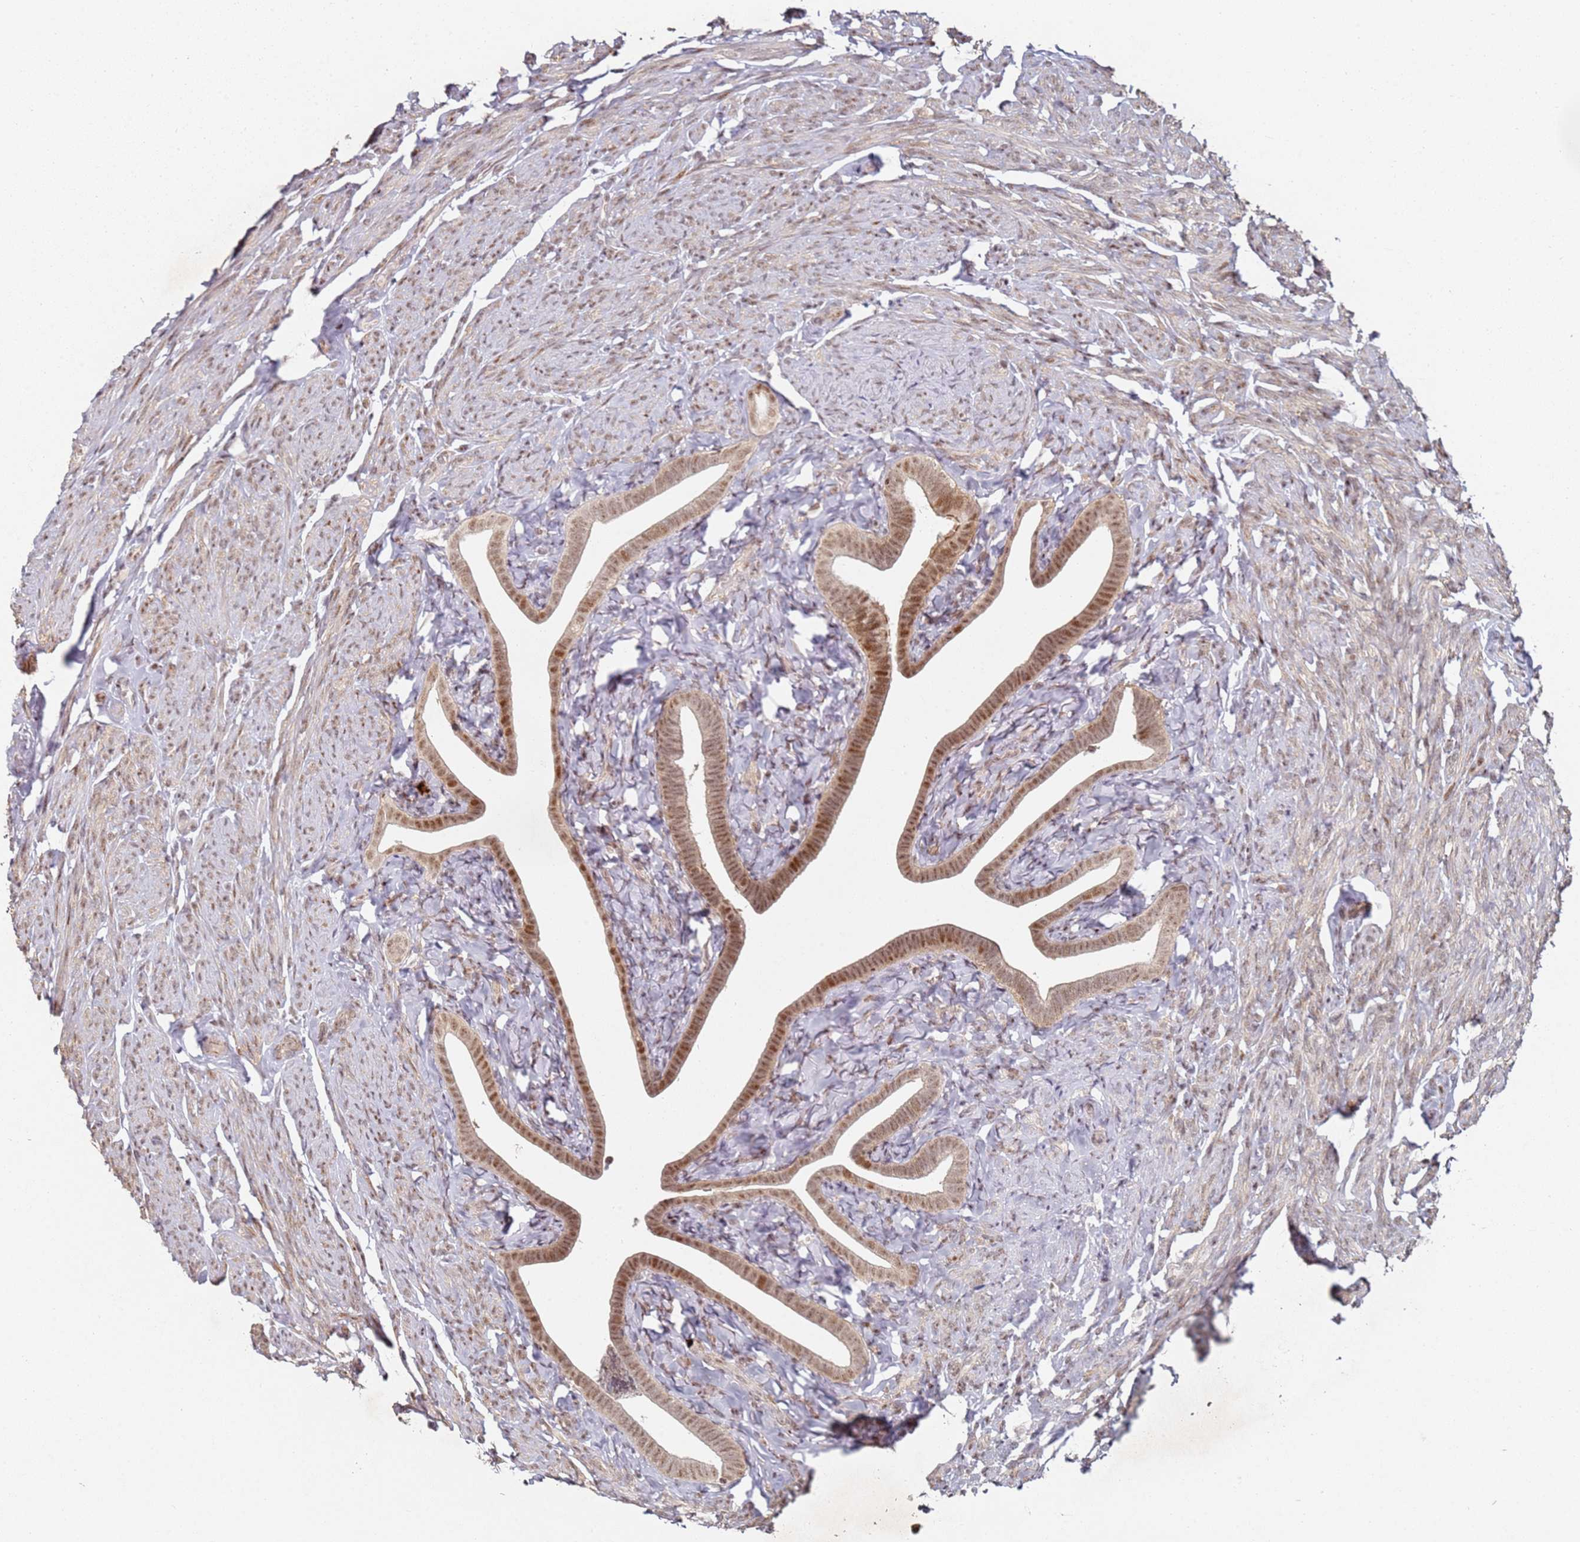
{"staining": {"intensity": "strong", "quantity": ">75%", "location": "cytoplasmic/membranous,nuclear"}, "tissue": "fallopian tube", "cell_type": "Glandular cells", "image_type": "normal", "snomed": [{"axis": "morphology", "description": "Normal tissue, NOS"}, {"axis": "topography", "description": "Fallopian tube"}], "caption": "Immunohistochemical staining of benign fallopian tube reveals strong cytoplasmic/membranous,nuclear protein positivity in about >75% of glandular cells.", "gene": "ATF6B", "patient": {"sex": "female", "age": 69}}